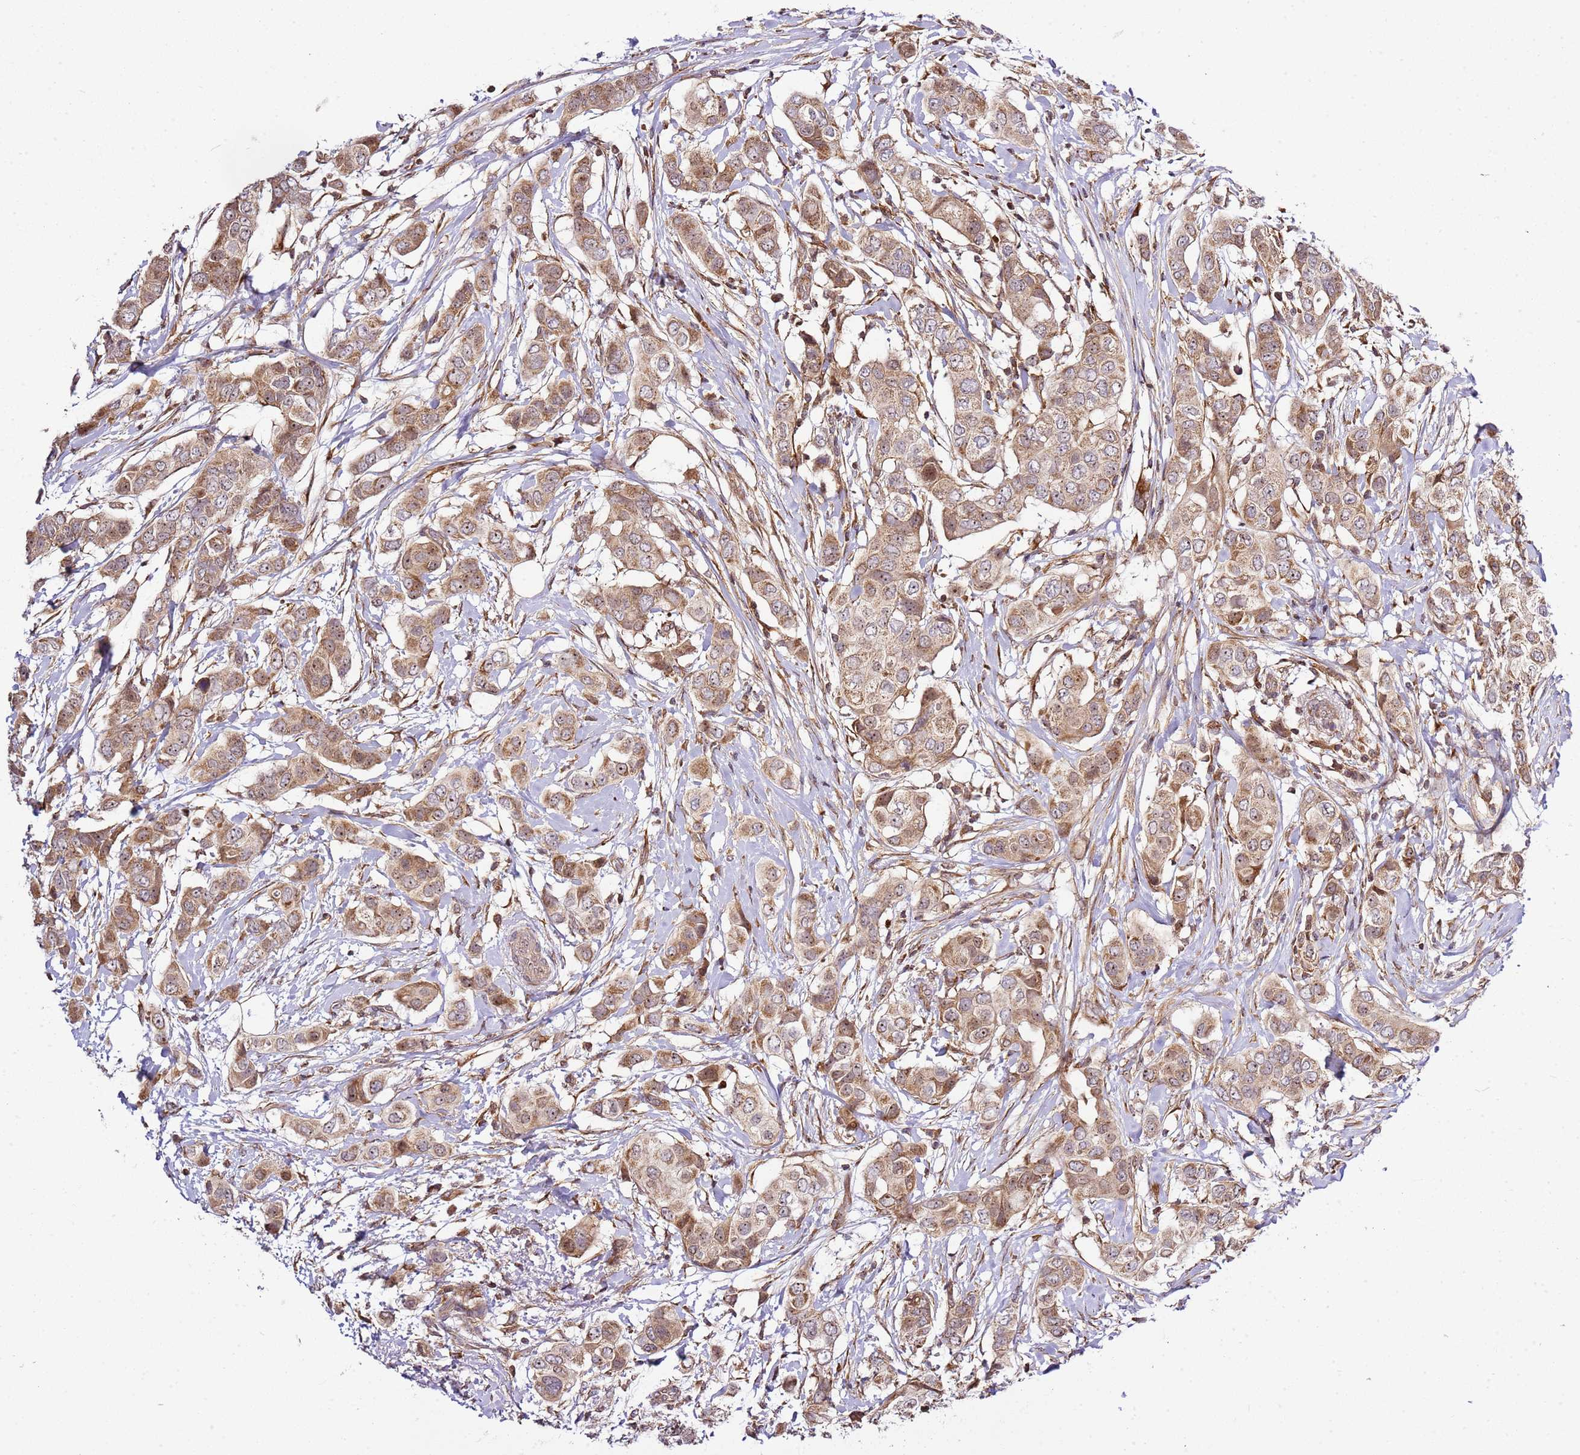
{"staining": {"intensity": "moderate", "quantity": ">75%", "location": "cytoplasmic/membranous,nuclear"}, "tissue": "breast cancer", "cell_type": "Tumor cells", "image_type": "cancer", "snomed": [{"axis": "morphology", "description": "Lobular carcinoma"}, {"axis": "topography", "description": "Breast"}], "caption": "DAB (3,3'-diaminobenzidine) immunohistochemical staining of human breast cancer shows moderate cytoplasmic/membranous and nuclear protein expression in about >75% of tumor cells.", "gene": "RASA3", "patient": {"sex": "female", "age": 51}}